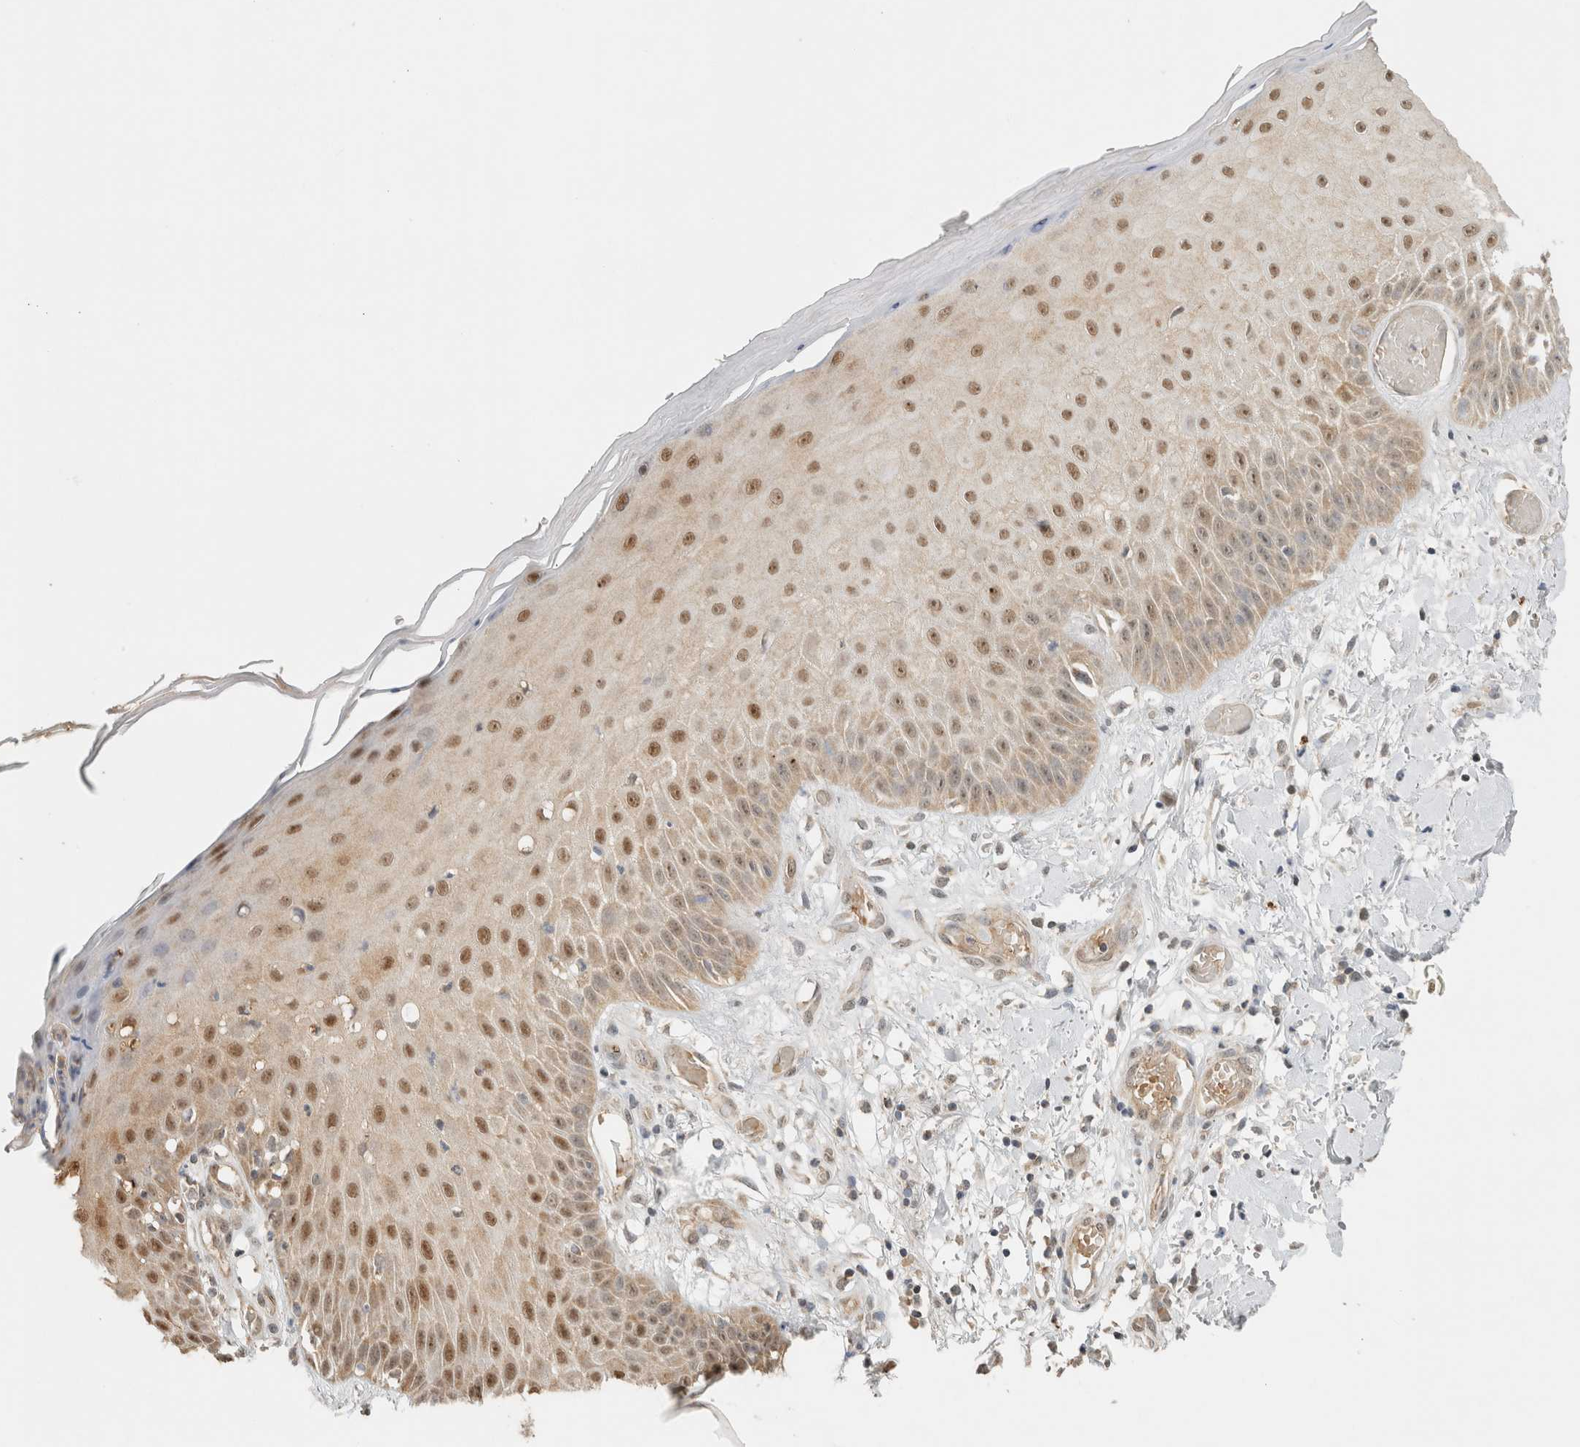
{"staining": {"intensity": "moderate", "quantity": ">75%", "location": "nuclear"}, "tissue": "skin", "cell_type": "Fibroblasts", "image_type": "normal", "snomed": [{"axis": "morphology", "description": "Normal tissue, NOS"}, {"axis": "morphology", "description": "Inflammation, NOS"}, {"axis": "topography", "description": "Skin"}], "caption": "Skin stained with a brown dye shows moderate nuclear positive positivity in approximately >75% of fibroblasts.", "gene": "CA13", "patient": {"sex": "female", "age": 44}}